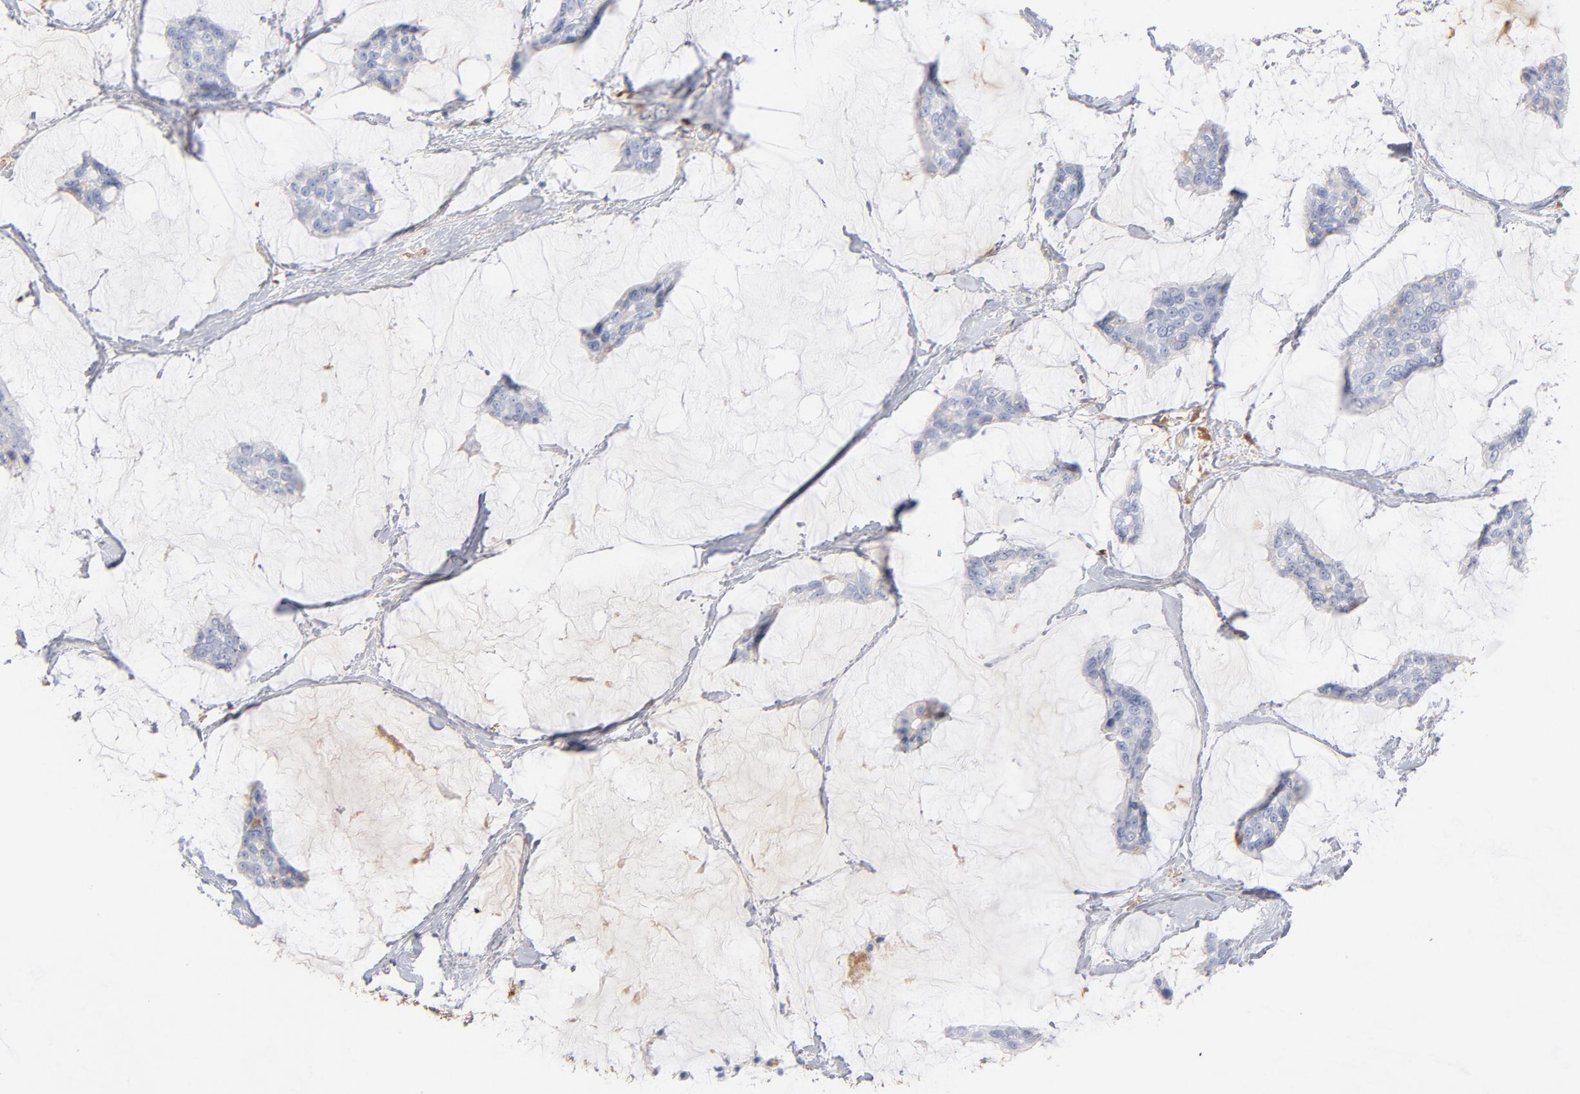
{"staining": {"intensity": "negative", "quantity": "none", "location": "none"}, "tissue": "breast cancer", "cell_type": "Tumor cells", "image_type": "cancer", "snomed": [{"axis": "morphology", "description": "Duct carcinoma"}, {"axis": "topography", "description": "Breast"}], "caption": "An image of human invasive ductal carcinoma (breast) is negative for staining in tumor cells.", "gene": "C3", "patient": {"sex": "female", "age": 93}}